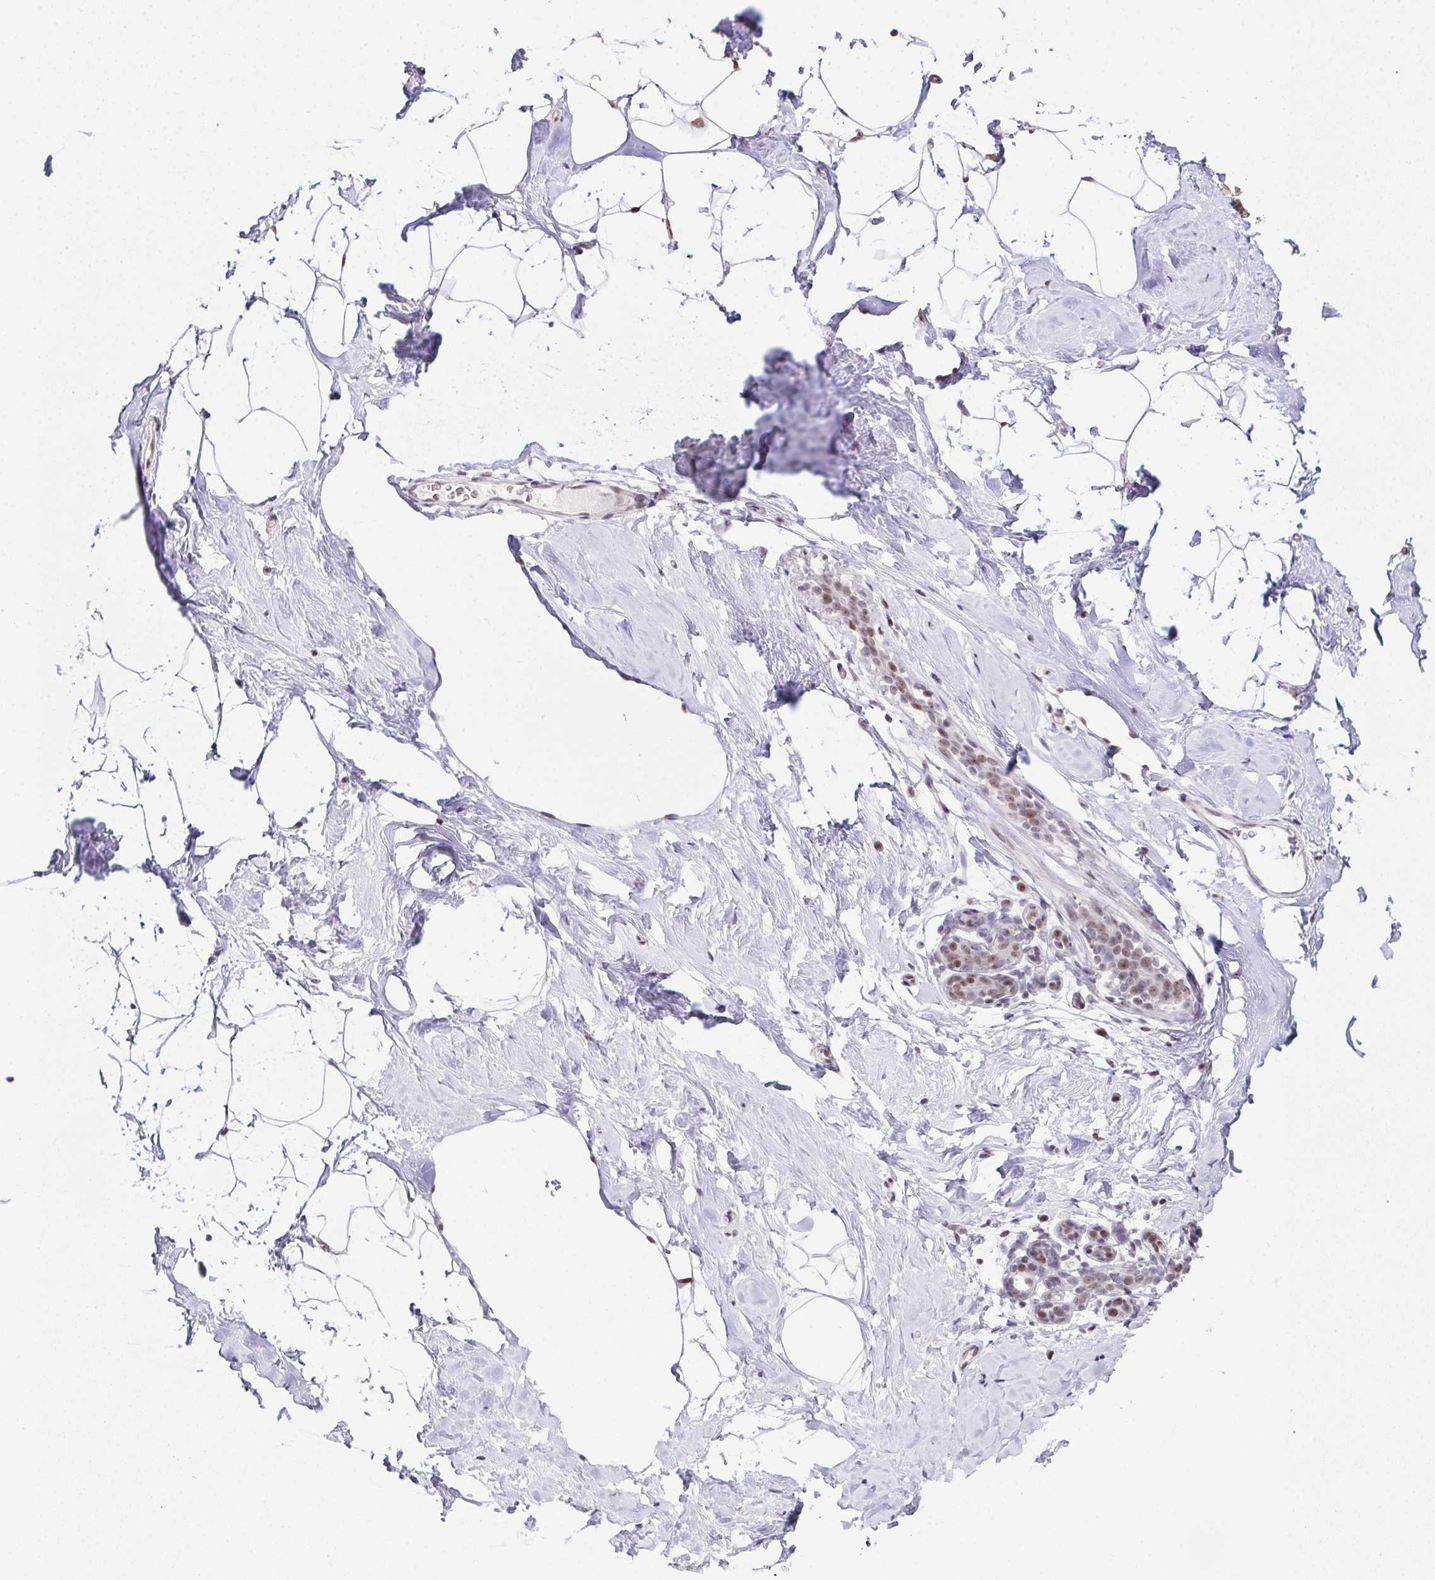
{"staining": {"intensity": "negative", "quantity": "none", "location": "none"}, "tissue": "breast", "cell_type": "Adipocytes", "image_type": "normal", "snomed": [{"axis": "morphology", "description": "Normal tissue, NOS"}, {"axis": "topography", "description": "Breast"}], "caption": "Unremarkable breast was stained to show a protein in brown. There is no significant expression in adipocytes. (DAB IHC visualized using brightfield microscopy, high magnification).", "gene": "ZNF800", "patient": {"sex": "female", "age": 32}}